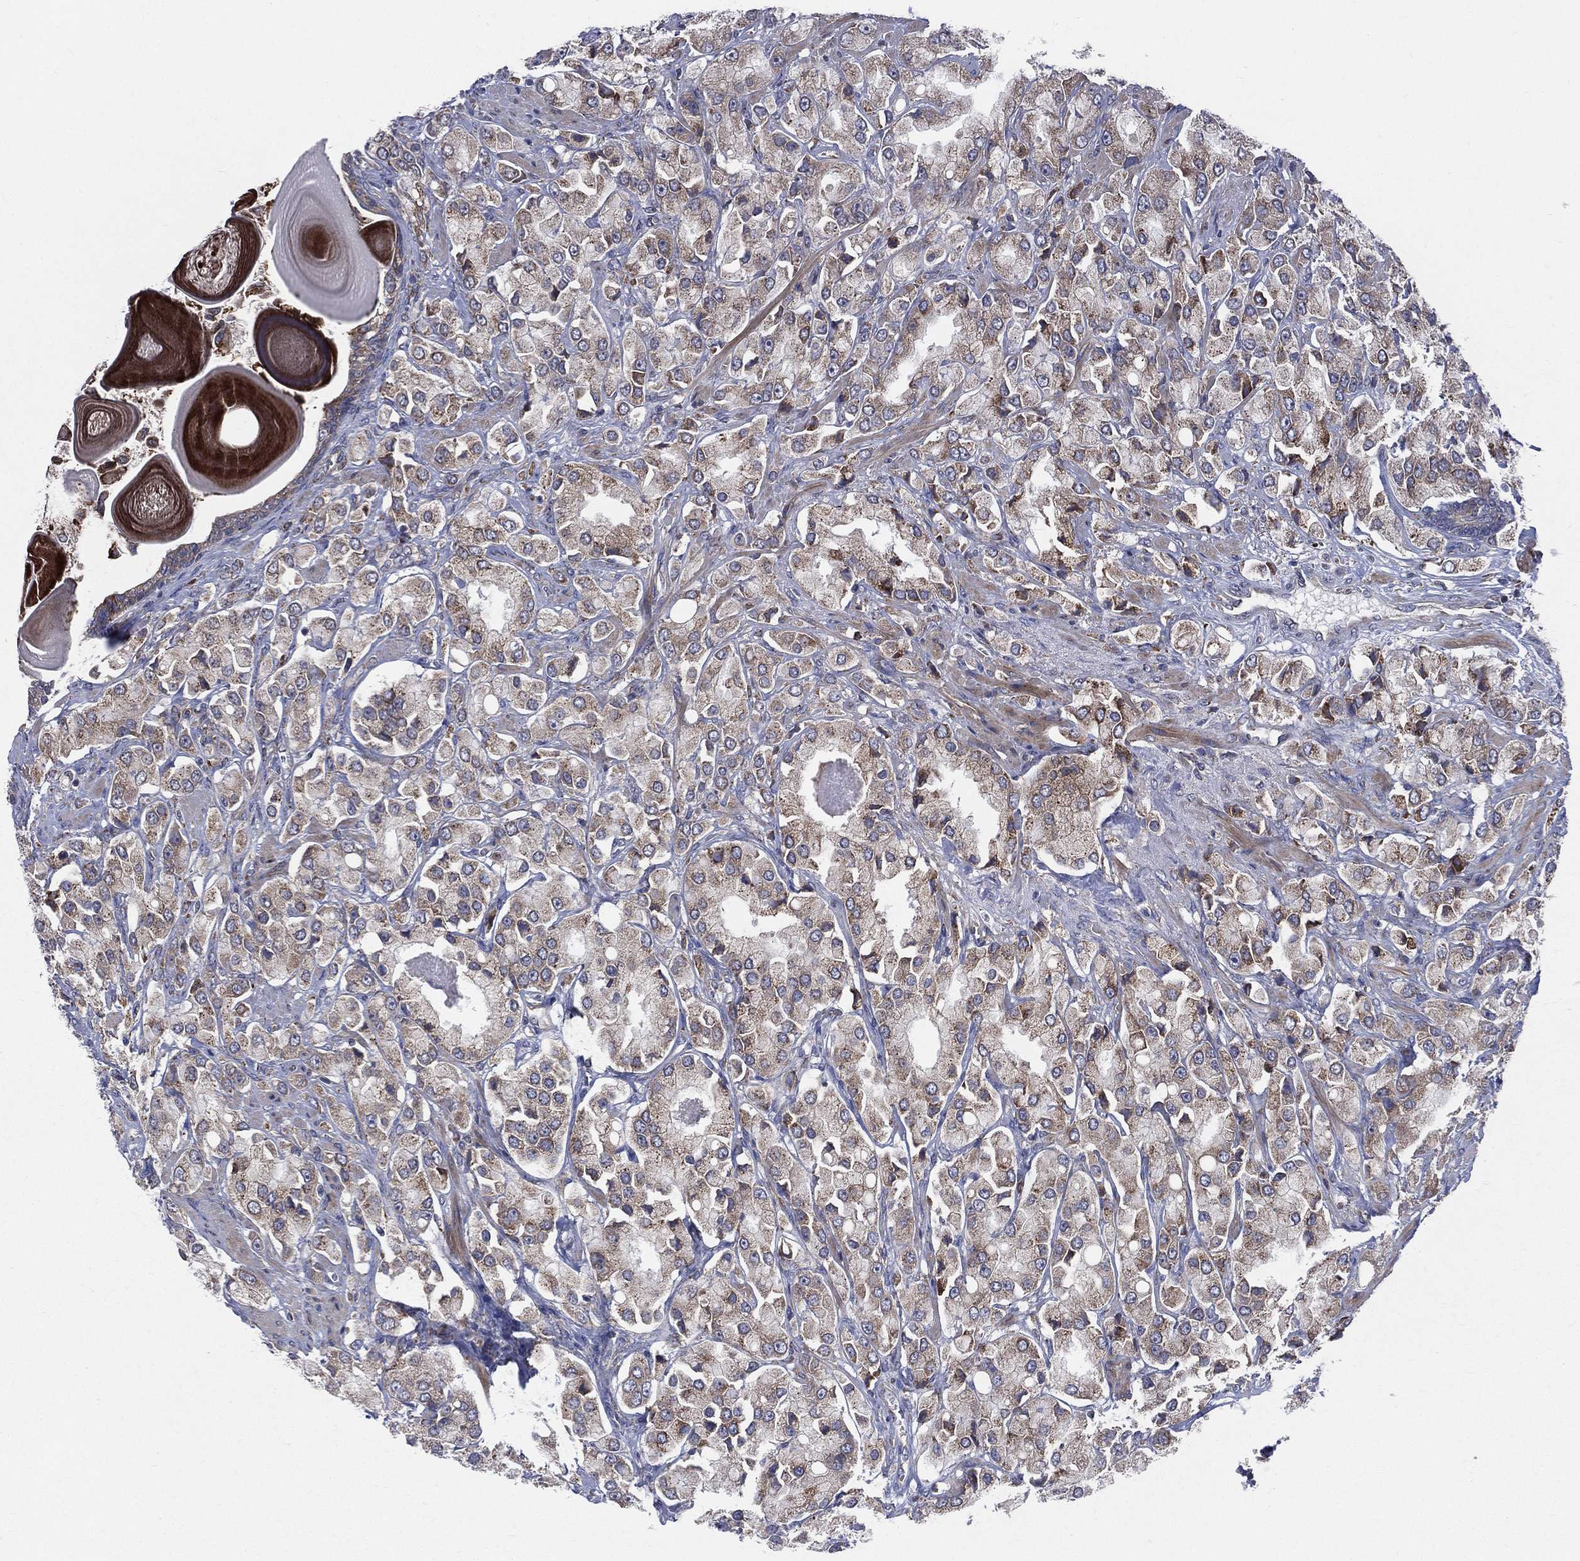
{"staining": {"intensity": "weak", "quantity": "25%-75%", "location": "cytoplasmic/membranous"}, "tissue": "prostate cancer", "cell_type": "Tumor cells", "image_type": "cancer", "snomed": [{"axis": "morphology", "description": "Adenocarcinoma, NOS"}, {"axis": "topography", "description": "Prostate and seminal vesicle, NOS"}, {"axis": "topography", "description": "Prostate"}], "caption": "Immunohistochemical staining of prostate cancer shows low levels of weak cytoplasmic/membranous expression in approximately 25%-75% of tumor cells.", "gene": "CCDC159", "patient": {"sex": "male", "age": 64}}